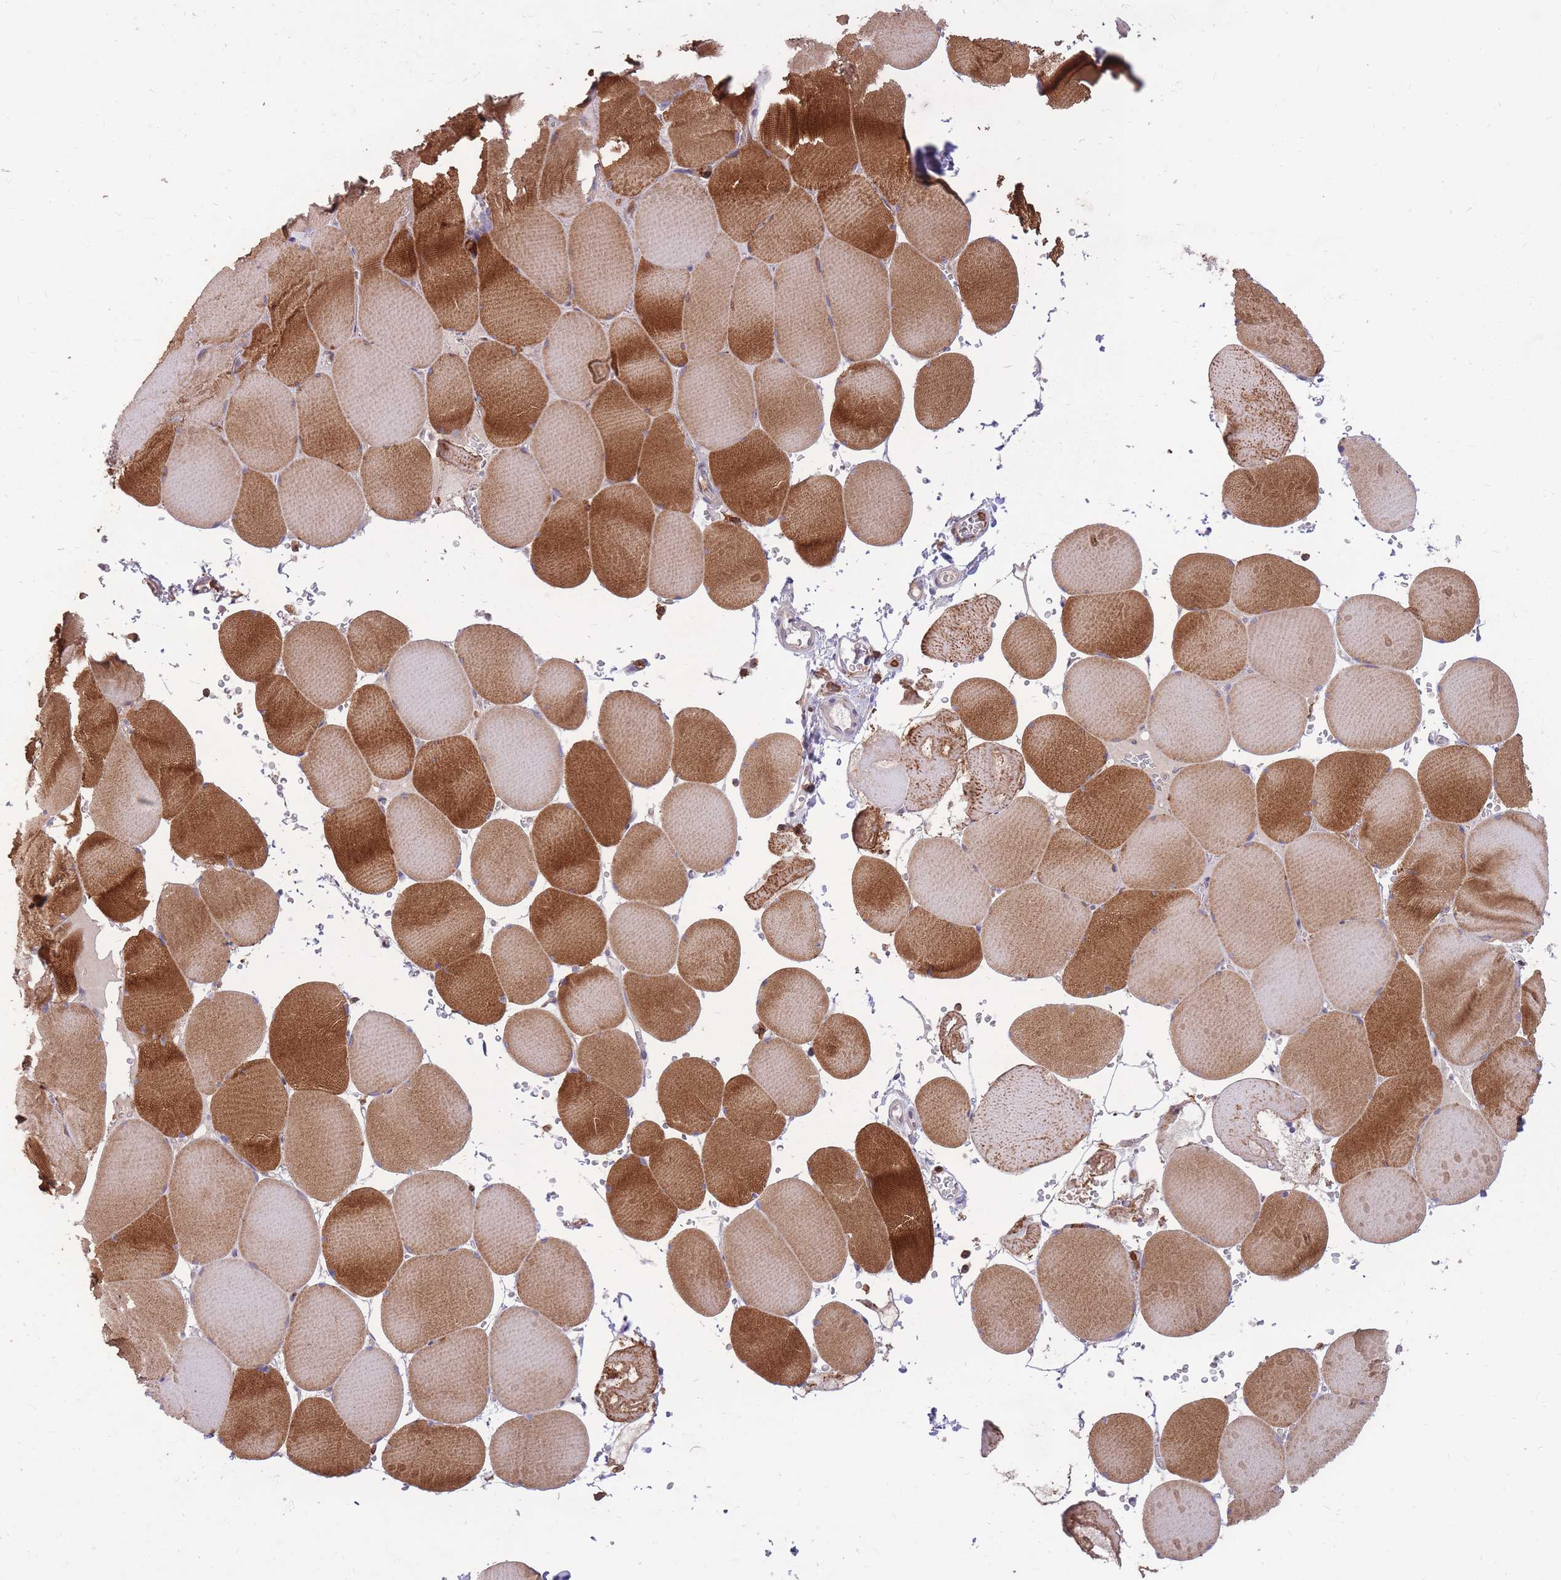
{"staining": {"intensity": "strong", "quantity": "25%-75%", "location": "cytoplasmic/membranous"}, "tissue": "skeletal muscle", "cell_type": "Myocytes", "image_type": "normal", "snomed": [{"axis": "morphology", "description": "Normal tissue, NOS"}, {"axis": "topography", "description": "Skeletal muscle"}, {"axis": "topography", "description": "Head-Neck"}], "caption": "Benign skeletal muscle exhibits strong cytoplasmic/membranous positivity in about 25%-75% of myocytes, visualized by immunohistochemistry. The staining was performed using DAB (3,3'-diaminobenzidine) to visualize the protein expression in brown, while the nuclei were stained in blue with hematoxylin (Magnification: 20x).", "gene": "IGF2BP2", "patient": {"sex": "male", "age": 66}}